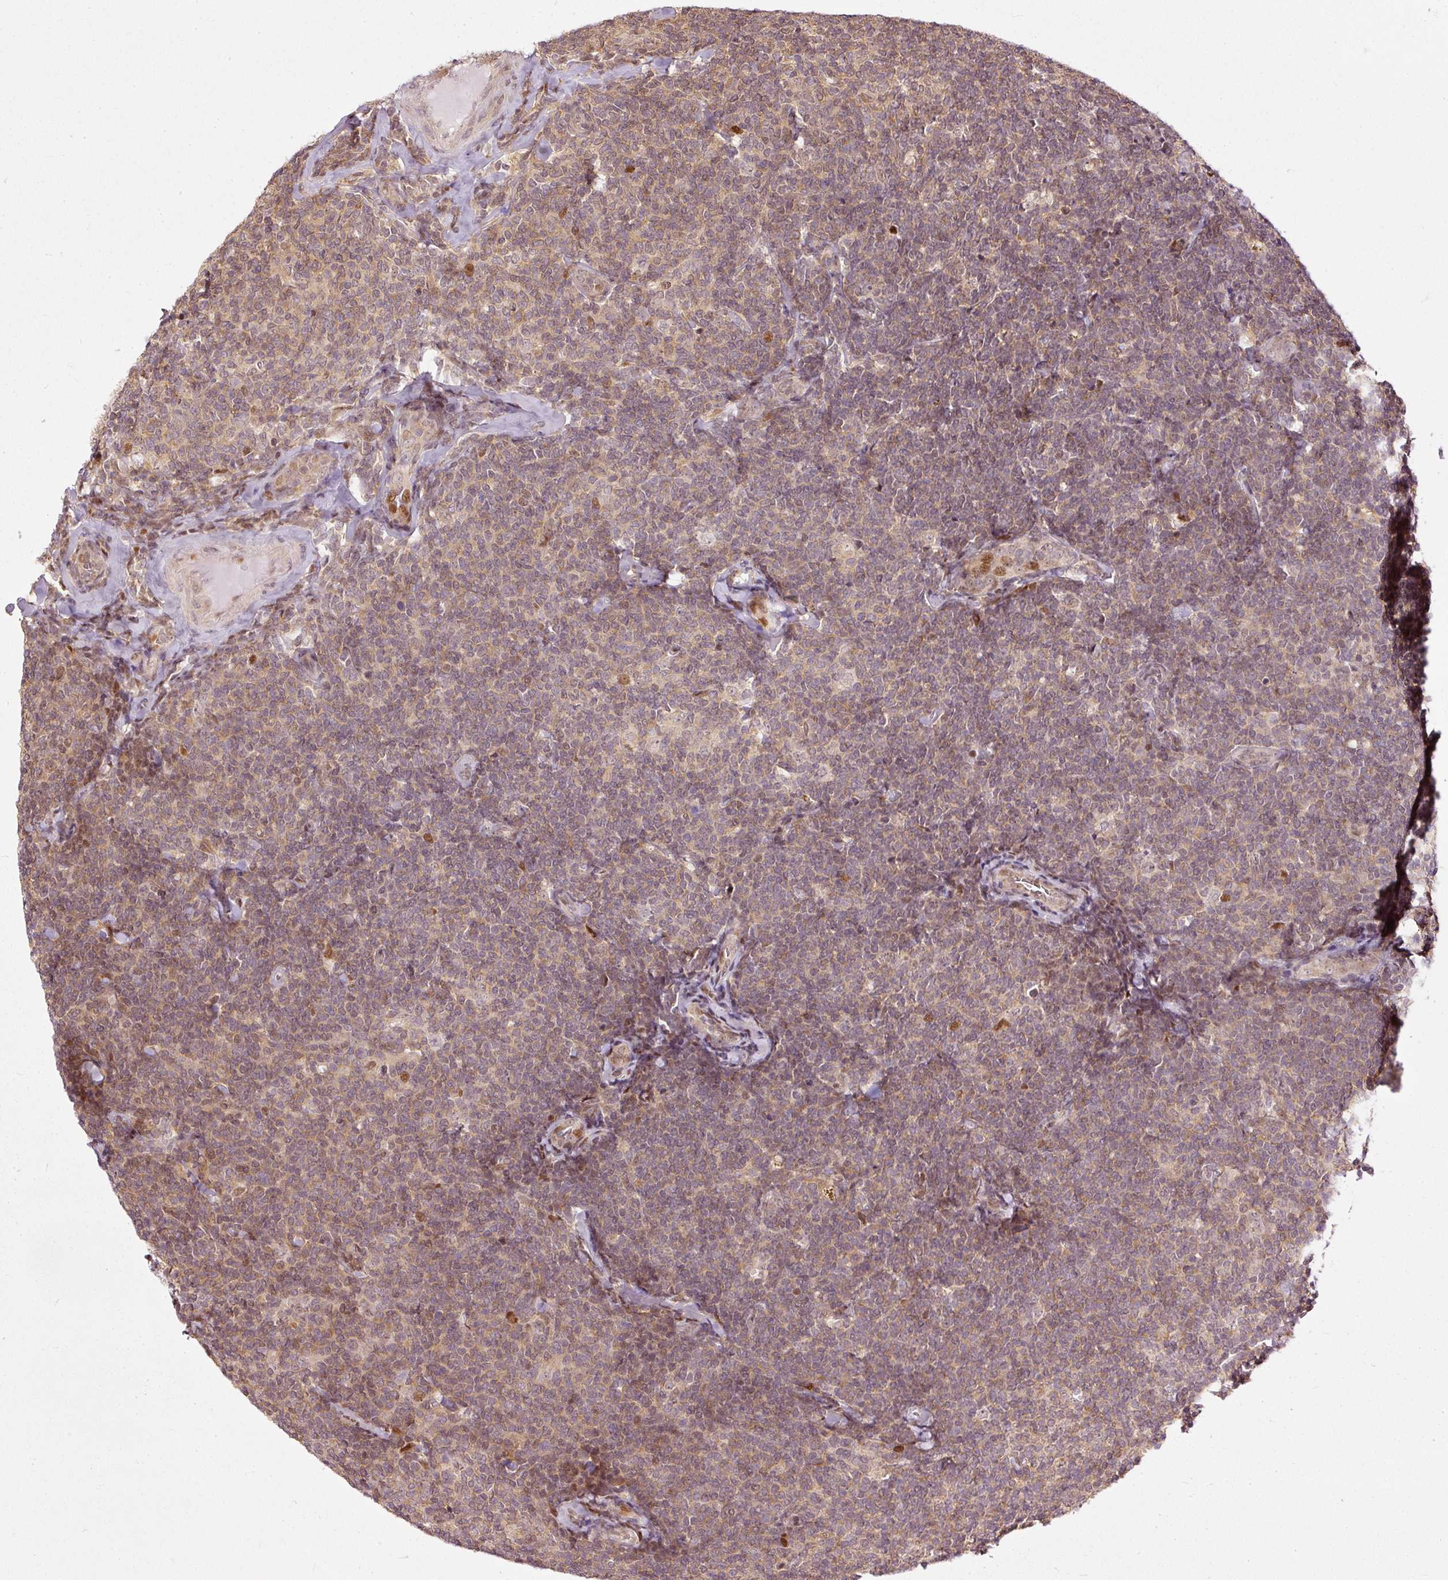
{"staining": {"intensity": "moderate", "quantity": "25%-75%", "location": "cytoplasmic/membranous,nuclear"}, "tissue": "lymphoma", "cell_type": "Tumor cells", "image_type": "cancer", "snomed": [{"axis": "morphology", "description": "Malignant lymphoma, non-Hodgkin's type, Low grade"}, {"axis": "topography", "description": "Lymph node"}], "caption": "The histopathology image demonstrates immunohistochemical staining of malignant lymphoma, non-Hodgkin's type (low-grade). There is moderate cytoplasmic/membranous and nuclear expression is present in approximately 25%-75% of tumor cells. Nuclei are stained in blue.", "gene": "ZNF778", "patient": {"sex": "female", "age": 56}}